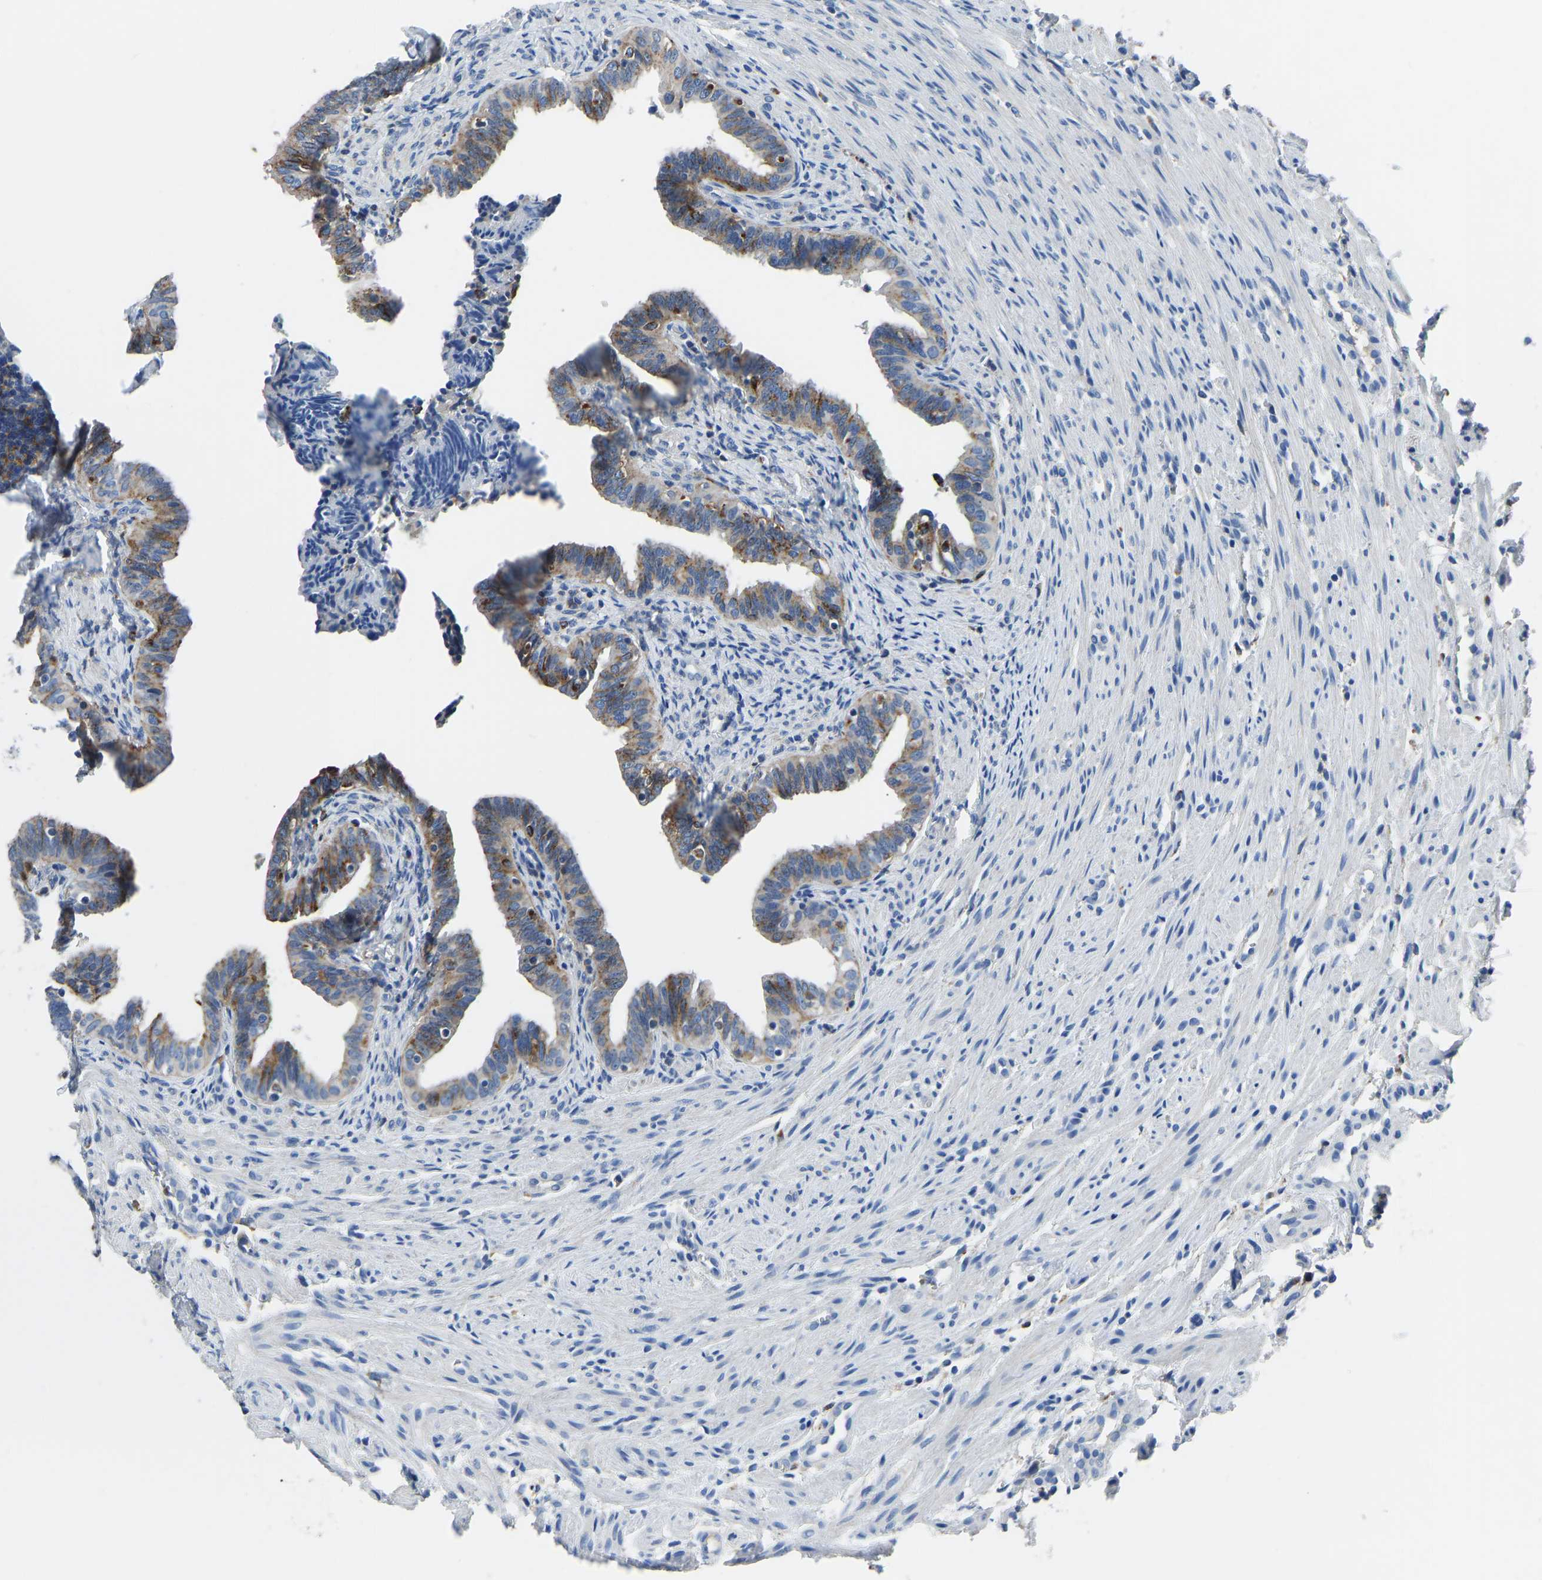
{"staining": {"intensity": "moderate", "quantity": ">75%", "location": "cytoplasmic/membranous"}, "tissue": "fallopian tube", "cell_type": "Glandular cells", "image_type": "normal", "snomed": [{"axis": "morphology", "description": "Normal tissue, NOS"}, {"axis": "topography", "description": "Fallopian tube"}, {"axis": "topography", "description": "Placenta"}], "caption": "DAB (3,3'-diaminobenzidine) immunohistochemical staining of benign human fallopian tube reveals moderate cytoplasmic/membranous protein expression in approximately >75% of glandular cells. Using DAB (3,3'-diaminobenzidine) (brown) and hematoxylin (blue) stains, captured at high magnification using brightfield microscopy.", "gene": "ATP6V1E1", "patient": {"sex": "female", "age": 34}}